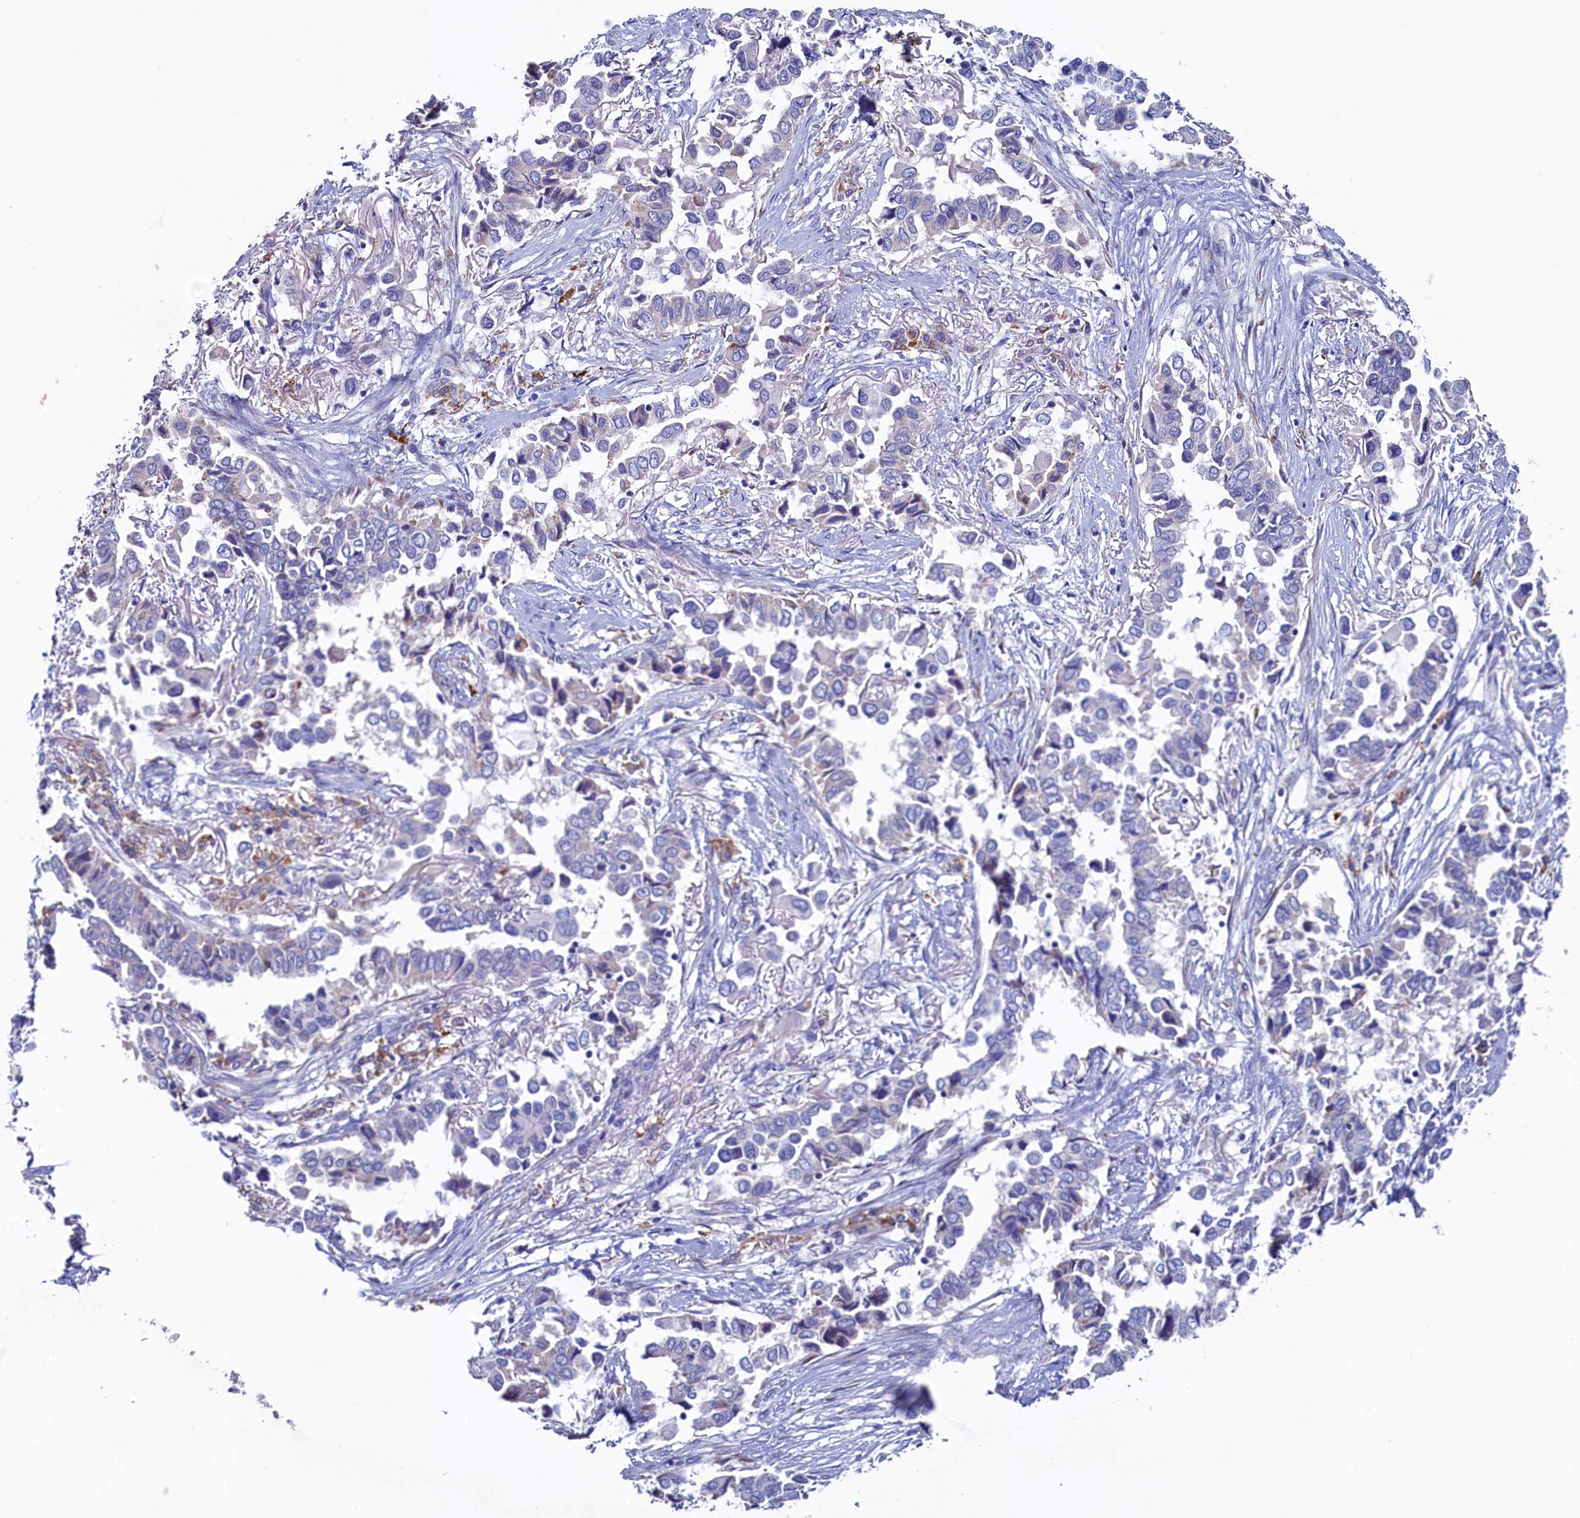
{"staining": {"intensity": "negative", "quantity": "none", "location": "none"}, "tissue": "lung cancer", "cell_type": "Tumor cells", "image_type": "cancer", "snomed": [{"axis": "morphology", "description": "Adenocarcinoma, NOS"}, {"axis": "topography", "description": "Lung"}], "caption": "This is an immunohistochemistry image of lung cancer. There is no positivity in tumor cells.", "gene": "CBLIF", "patient": {"sex": "female", "age": 76}}